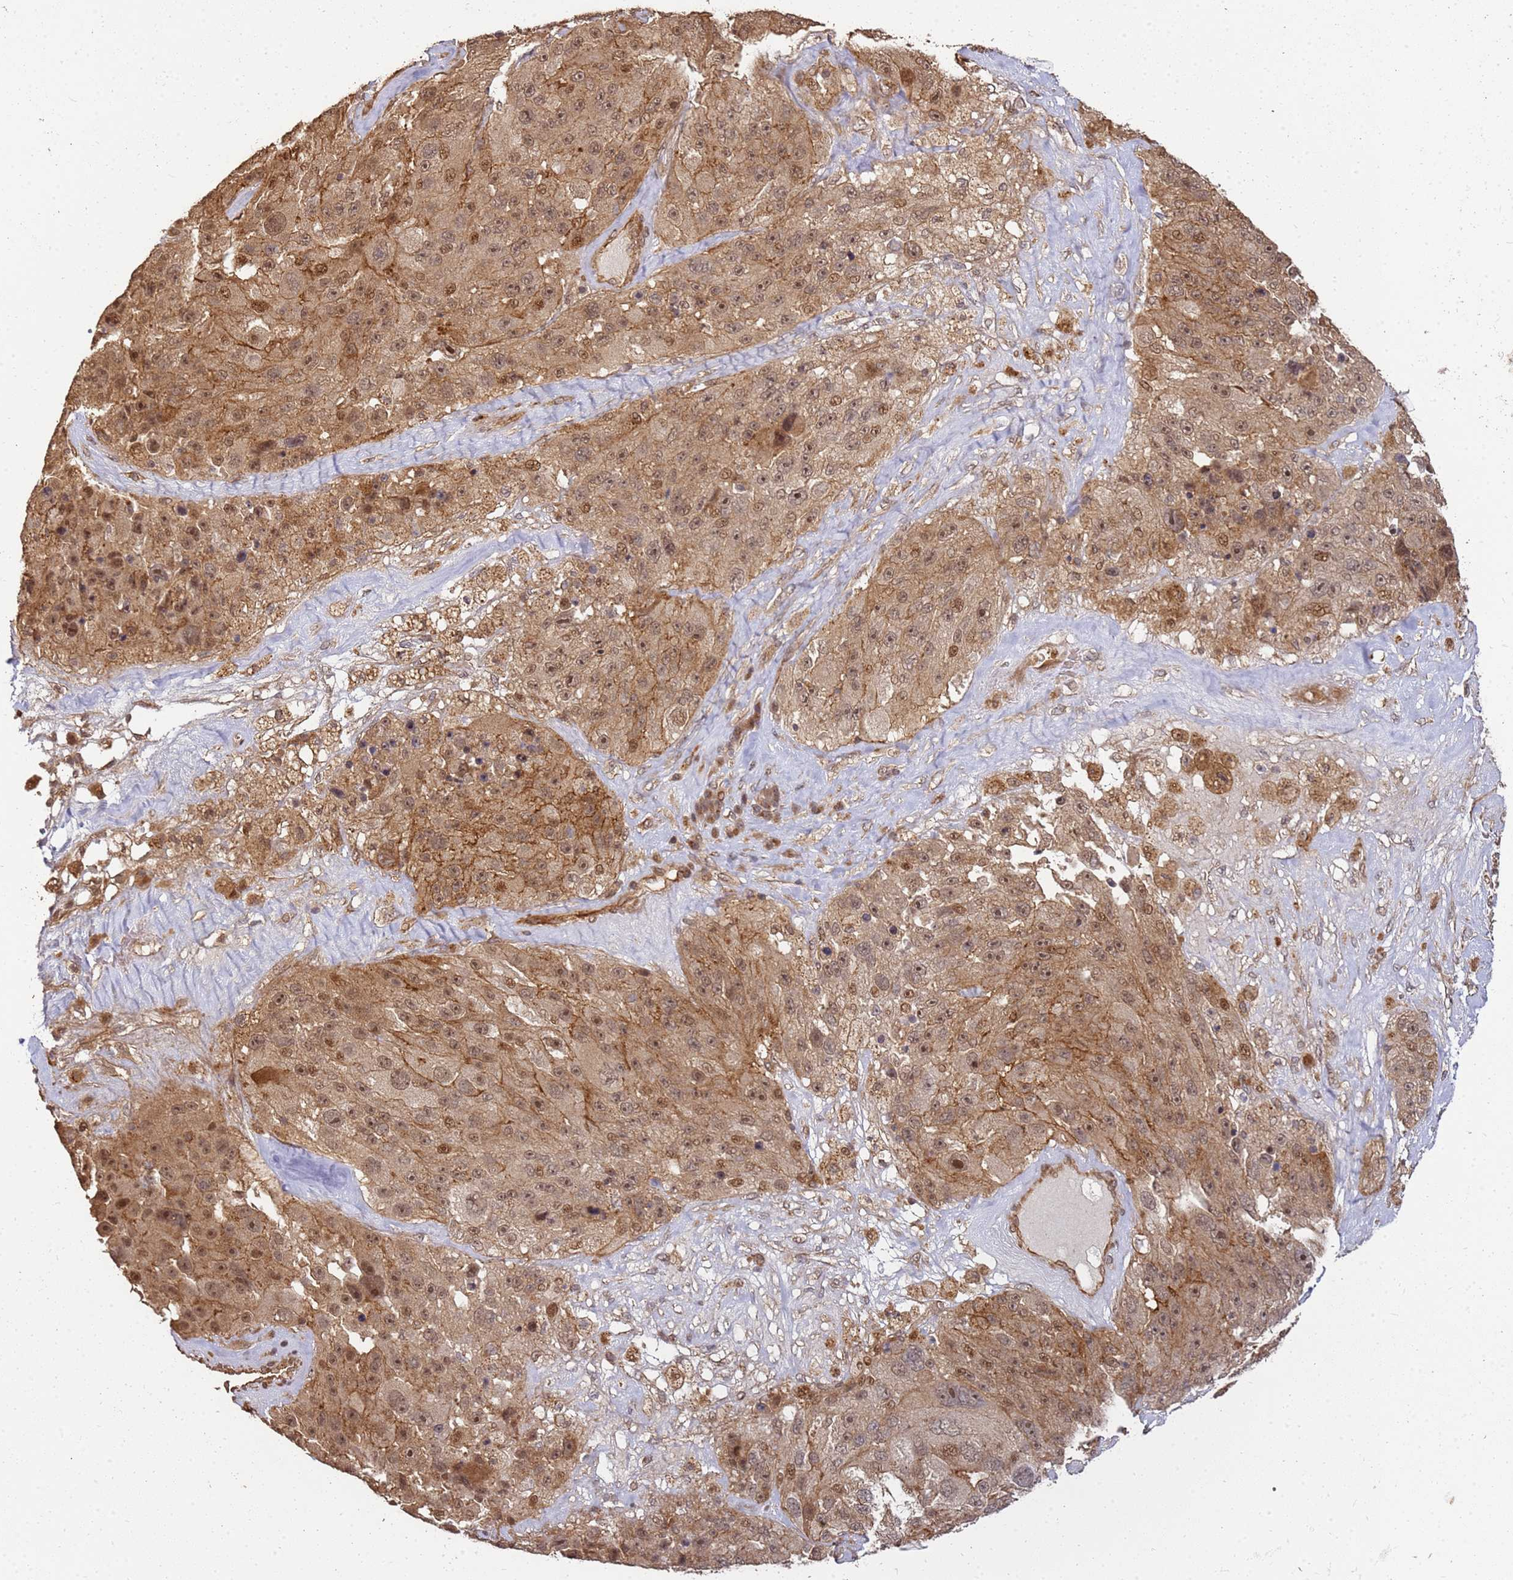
{"staining": {"intensity": "moderate", "quantity": ">75%", "location": "cytoplasmic/membranous,nuclear"}, "tissue": "melanoma", "cell_type": "Tumor cells", "image_type": "cancer", "snomed": [{"axis": "morphology", "description": "Malignant melanoma, Metastatic site"}, {"axis": "topography", "description": "Lymph node"}], "caption": "IHC photomicrograph of neoplastic tissue: melanoma stained using immunohistochemistry exhibits medium levels of moderate protein expression localized specifically in the cytoplasmic/membranous and nuclear of tumor cells, appearing as a cytoplasmic/membranous and nuclear brown color.", "gene": "ST18", "patient": {"sex": "male", "age": 62}}